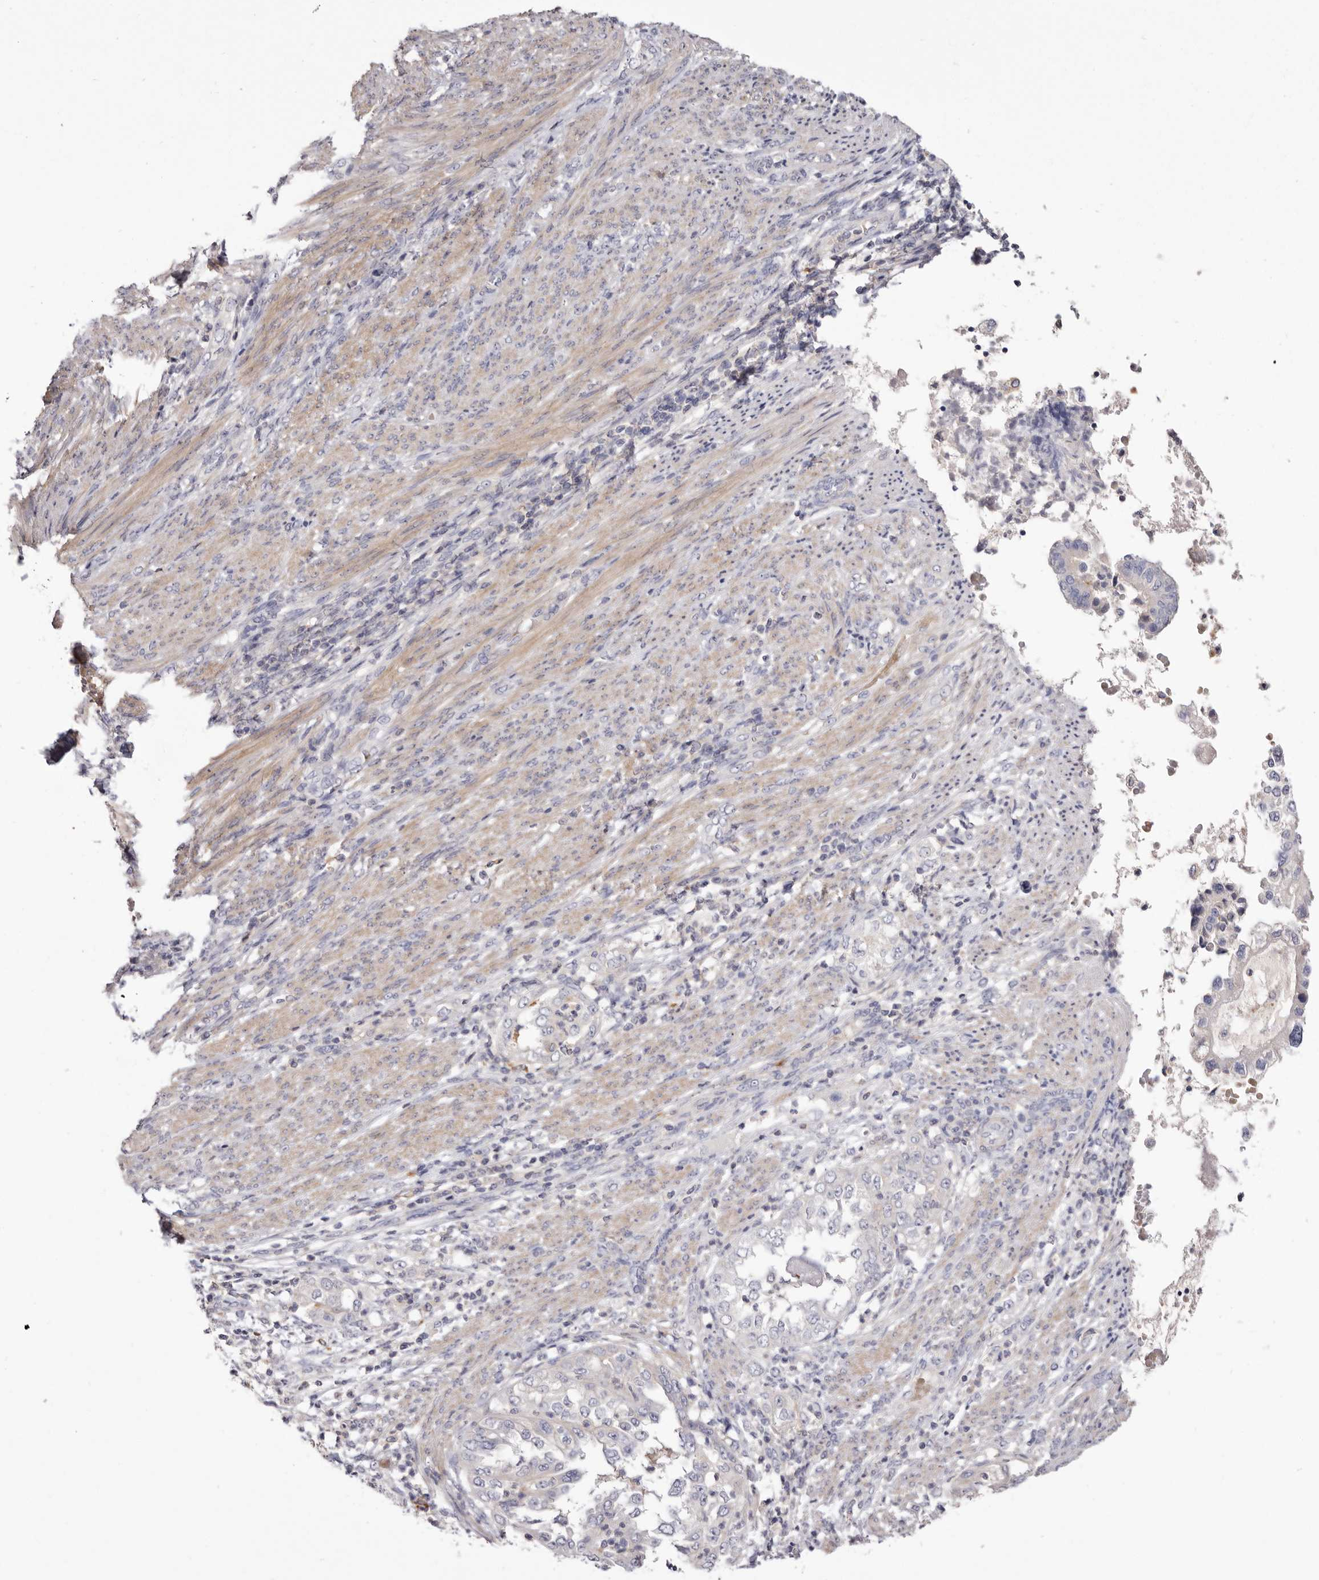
{"staining": {"intensity": "negative", "quantity": "none", "location": "none"}, "tissue": "endometrial cancer", "cell_type": "Tumor cells", "image_type": "cancer", "snomed": [{"axis": "morphology", "description": "Adenocarcinoma, NOS"}, {"axis": "topography", "description": "Endometrium"}], "caption": "IHC photomicrograph of human endometrial cancer (adenocarcinoma) stained for a protein (brown), which exhibits no expression in tumor cells.", "gene": "S1PR5", "patient": {"sex": "female", "age": 85}}